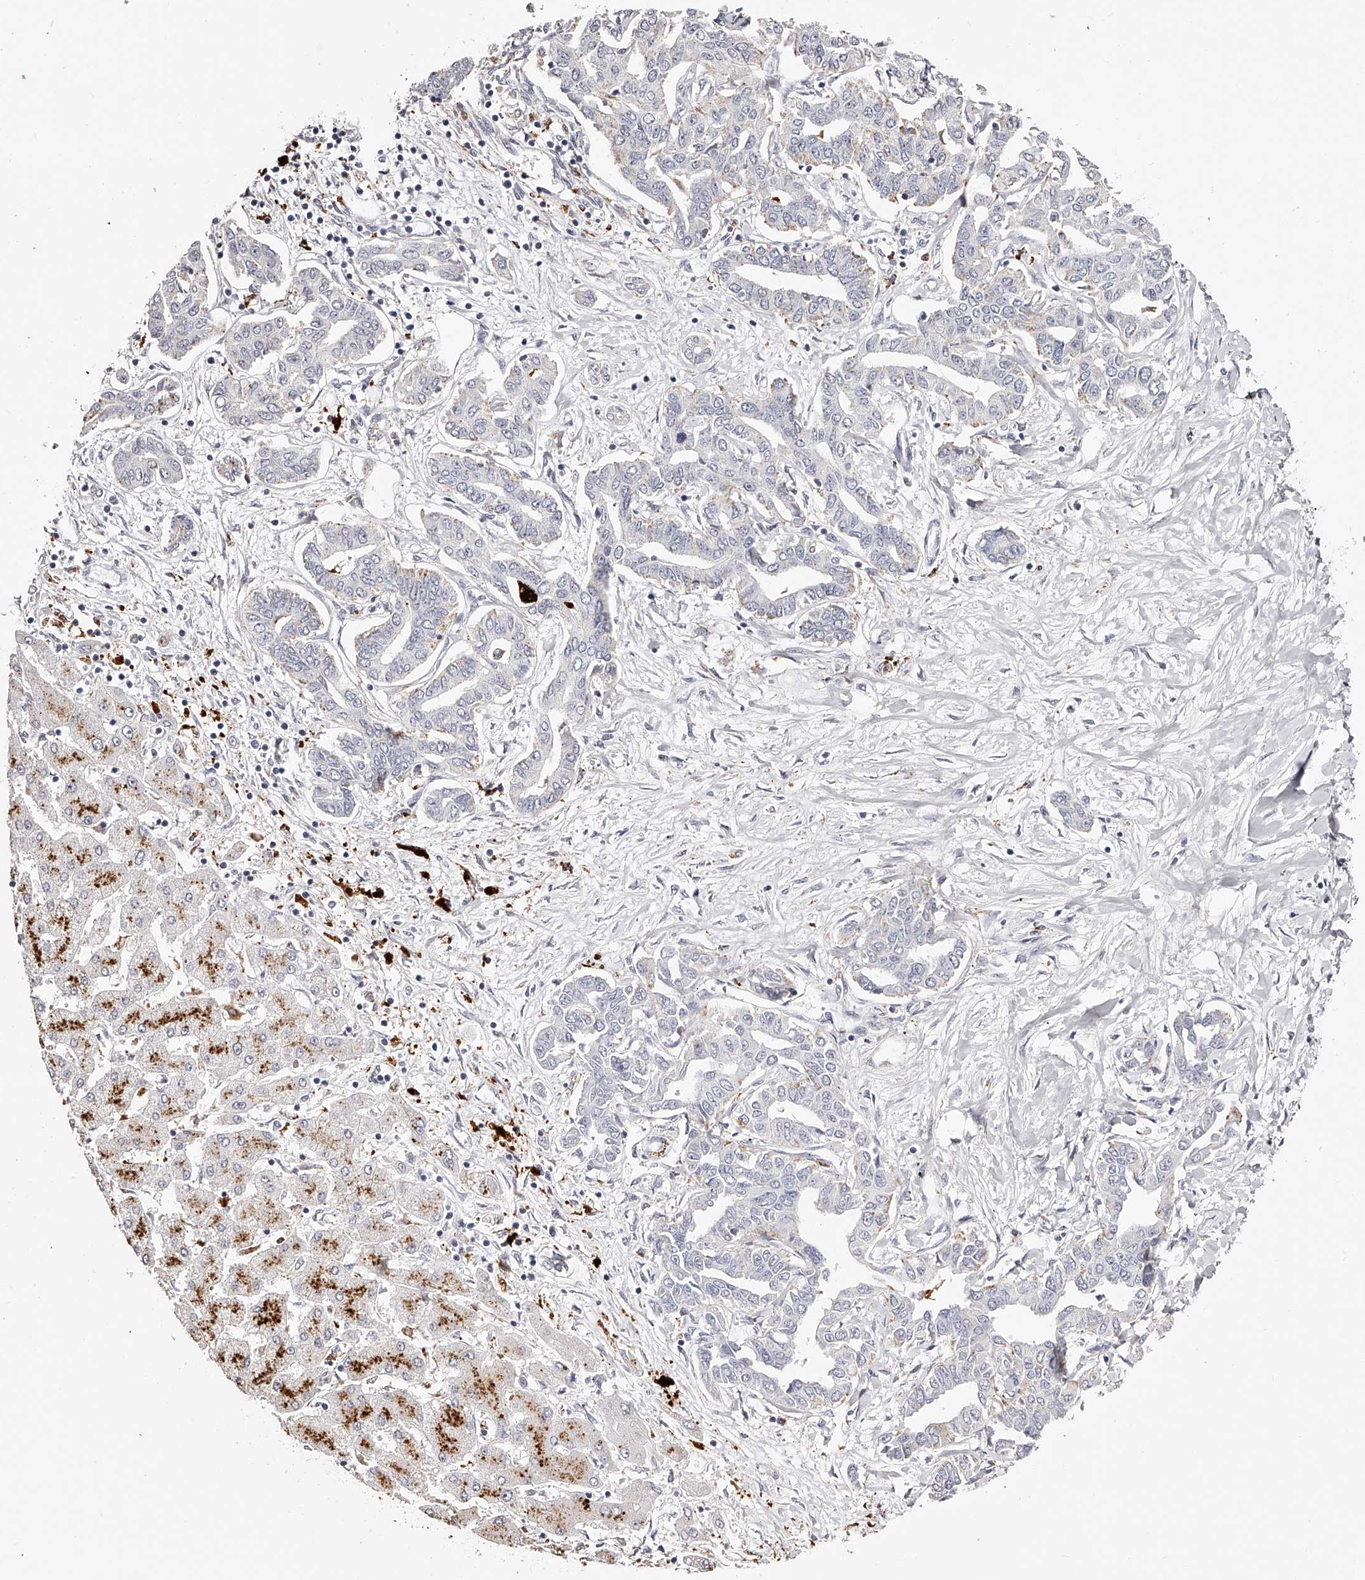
{"staining": {"intensity": "negative", "quantity": "none", "location": "none"}, "tissue": "liver cancer", "cell_type": "Tumor cells", "image_type": "cancer", "snomed": [{"axis": "morphology", "description": "Cholangiocarcinoma"}, {"axis": "topography", "description": "Liver"}], "caption": "This is a micrograph of immunohistochemistry (IHC) staining of liver cancer, which shows no staining in tumor cells.", "gene": "SLC35D3", "patient": {"sex": "male", "age": 59}}